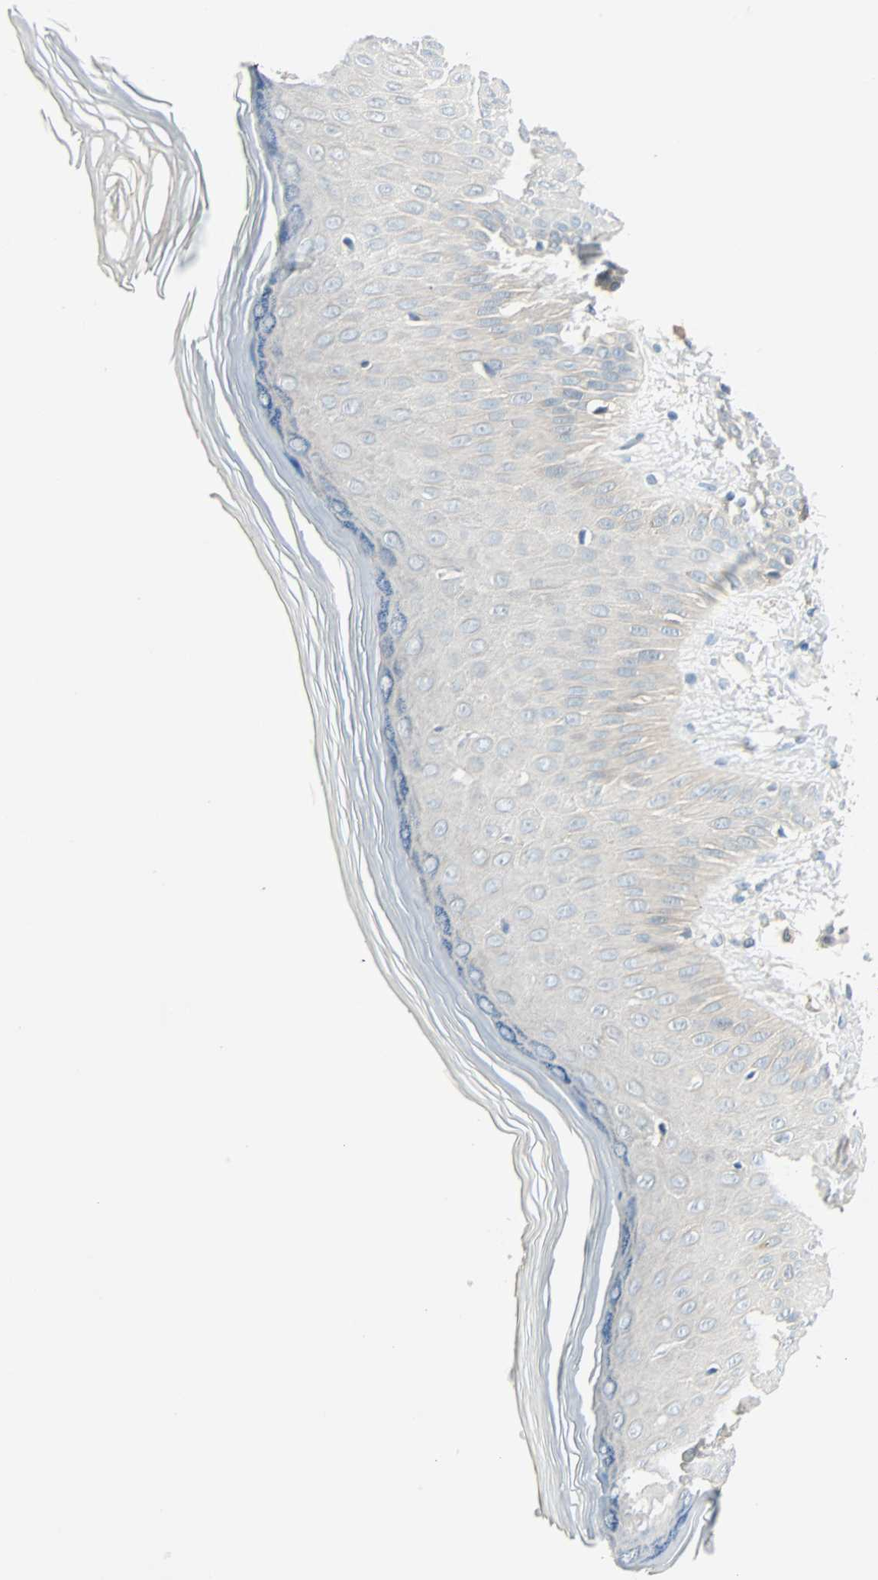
{"staining": {"intensity": "weak", "quantity": "25%-75%", "location": "cytoplasmic/membranous"}, "tissue": "skin", "cell_type": "Epidermal cells", "image_type": "normal", "snomed": [{"axis": "morphology", "description": "Normal tissue, NOS"}, {"axis": "morphology", "description": "Inflammation, NOS"}, {"axis": "topography", "description": "Soft tissue"}, {"axis": "topography", "description": "Anal"}], "caption": "Protein staining of benign skin displays weak cytoplasmic/membranous expression in about 25%-75% of epidermal cells.", "gene": "SMIM8", "patient": {"sex": "female", "age": 15}}